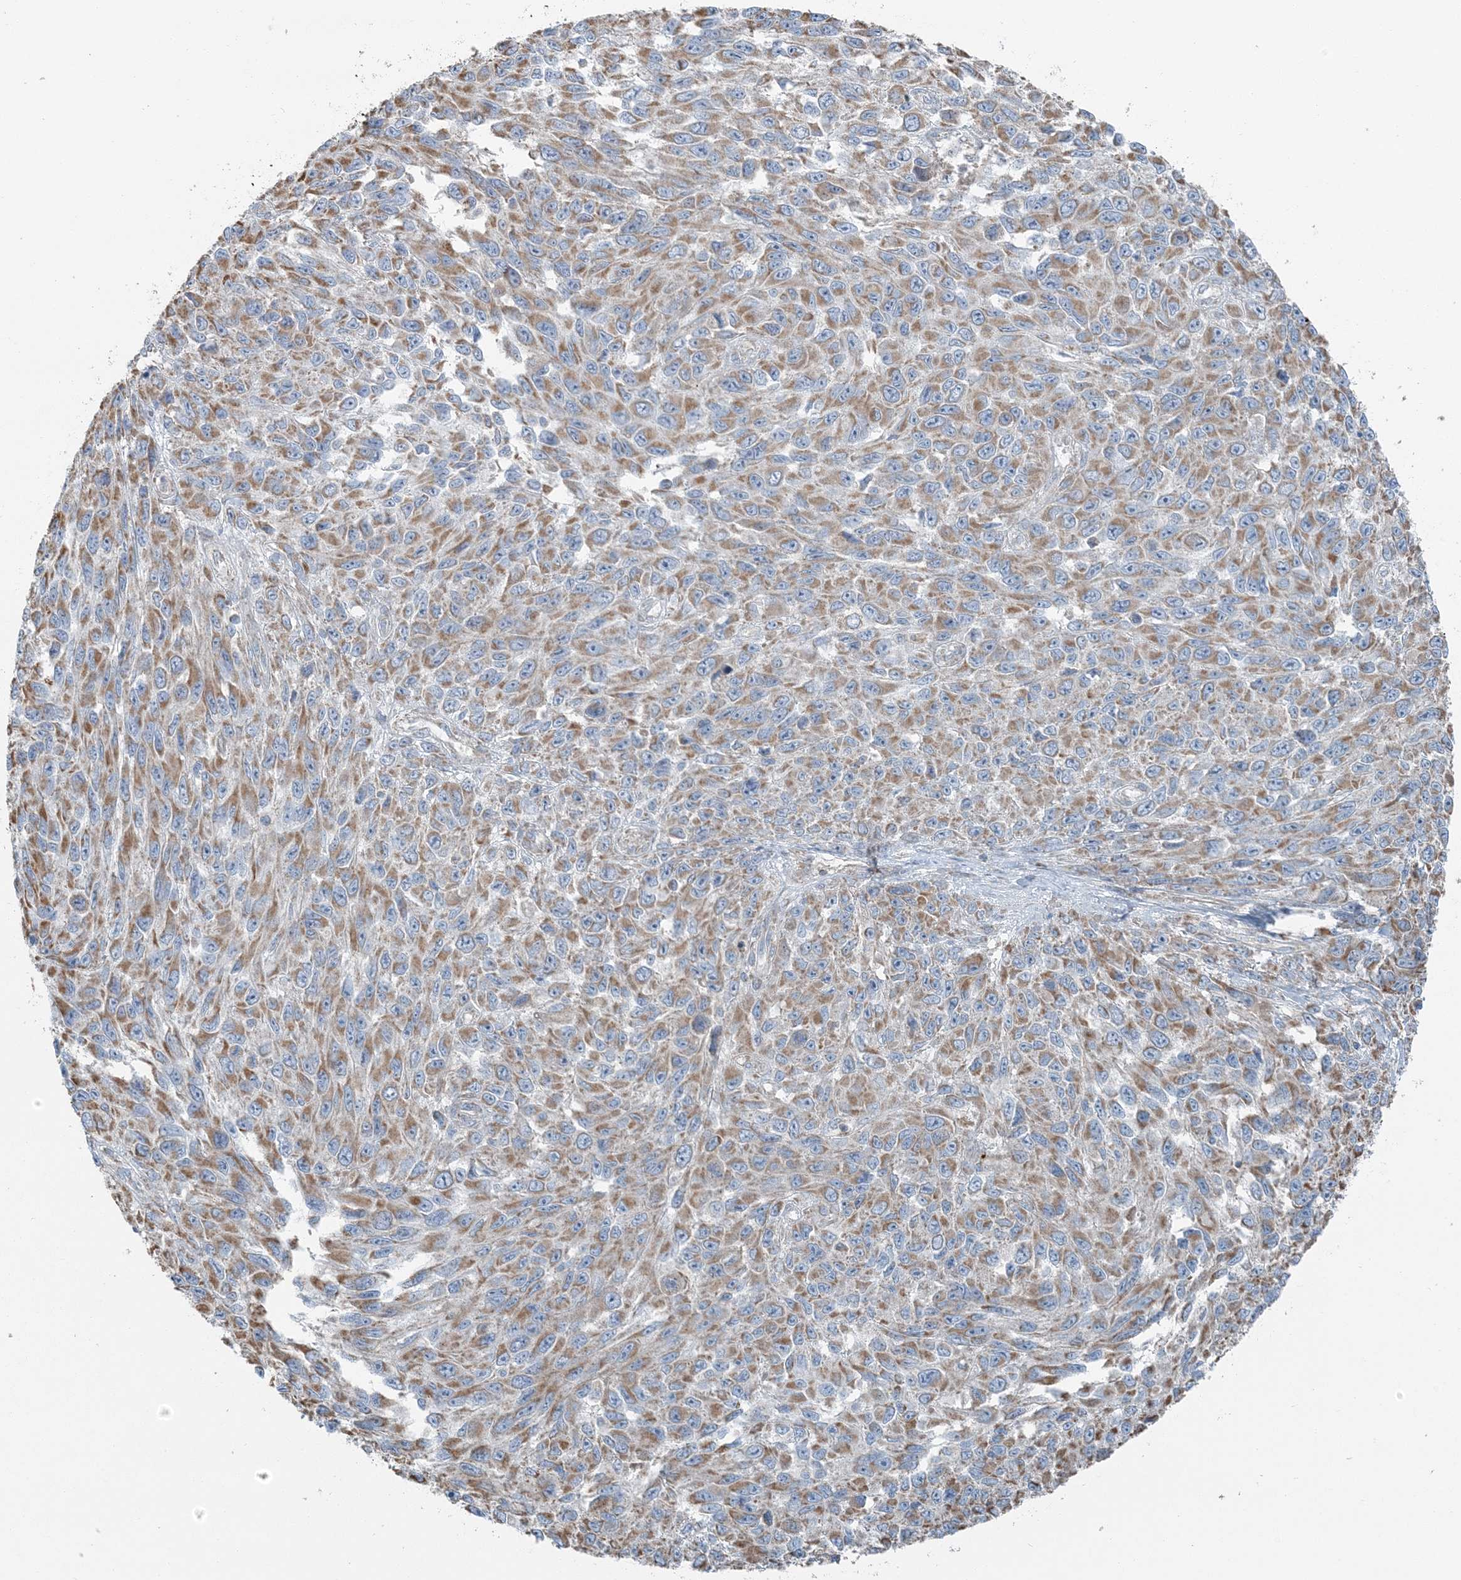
{"staining": {"intensity": "moderate", "quantity": ">75%", "location": "cytoplasmic/membranous"}, "tissue": "melanoma", "cell_type": "Tumor cells", "image_type": "cancer", "snomed": [{"axis": "morphology", "description": "Malignant melanoma, NOS"}, {"axis": "topography", "description": "Skin"}], "caption": "Immunohistochemistry (IHC) of human malignant melanoma displays medium levels of moderate cytoplasmic/membranous positivity in approximately >75% of tumor cells. The staining is performed using DAB (3,3'-diaminobenzidine) brown chromogen to label protein expression. The nuclei are counter-stained blue using hematoxylin.", "gene": "SLC22A16", "patient": {"sex": "female", "age": 96}}